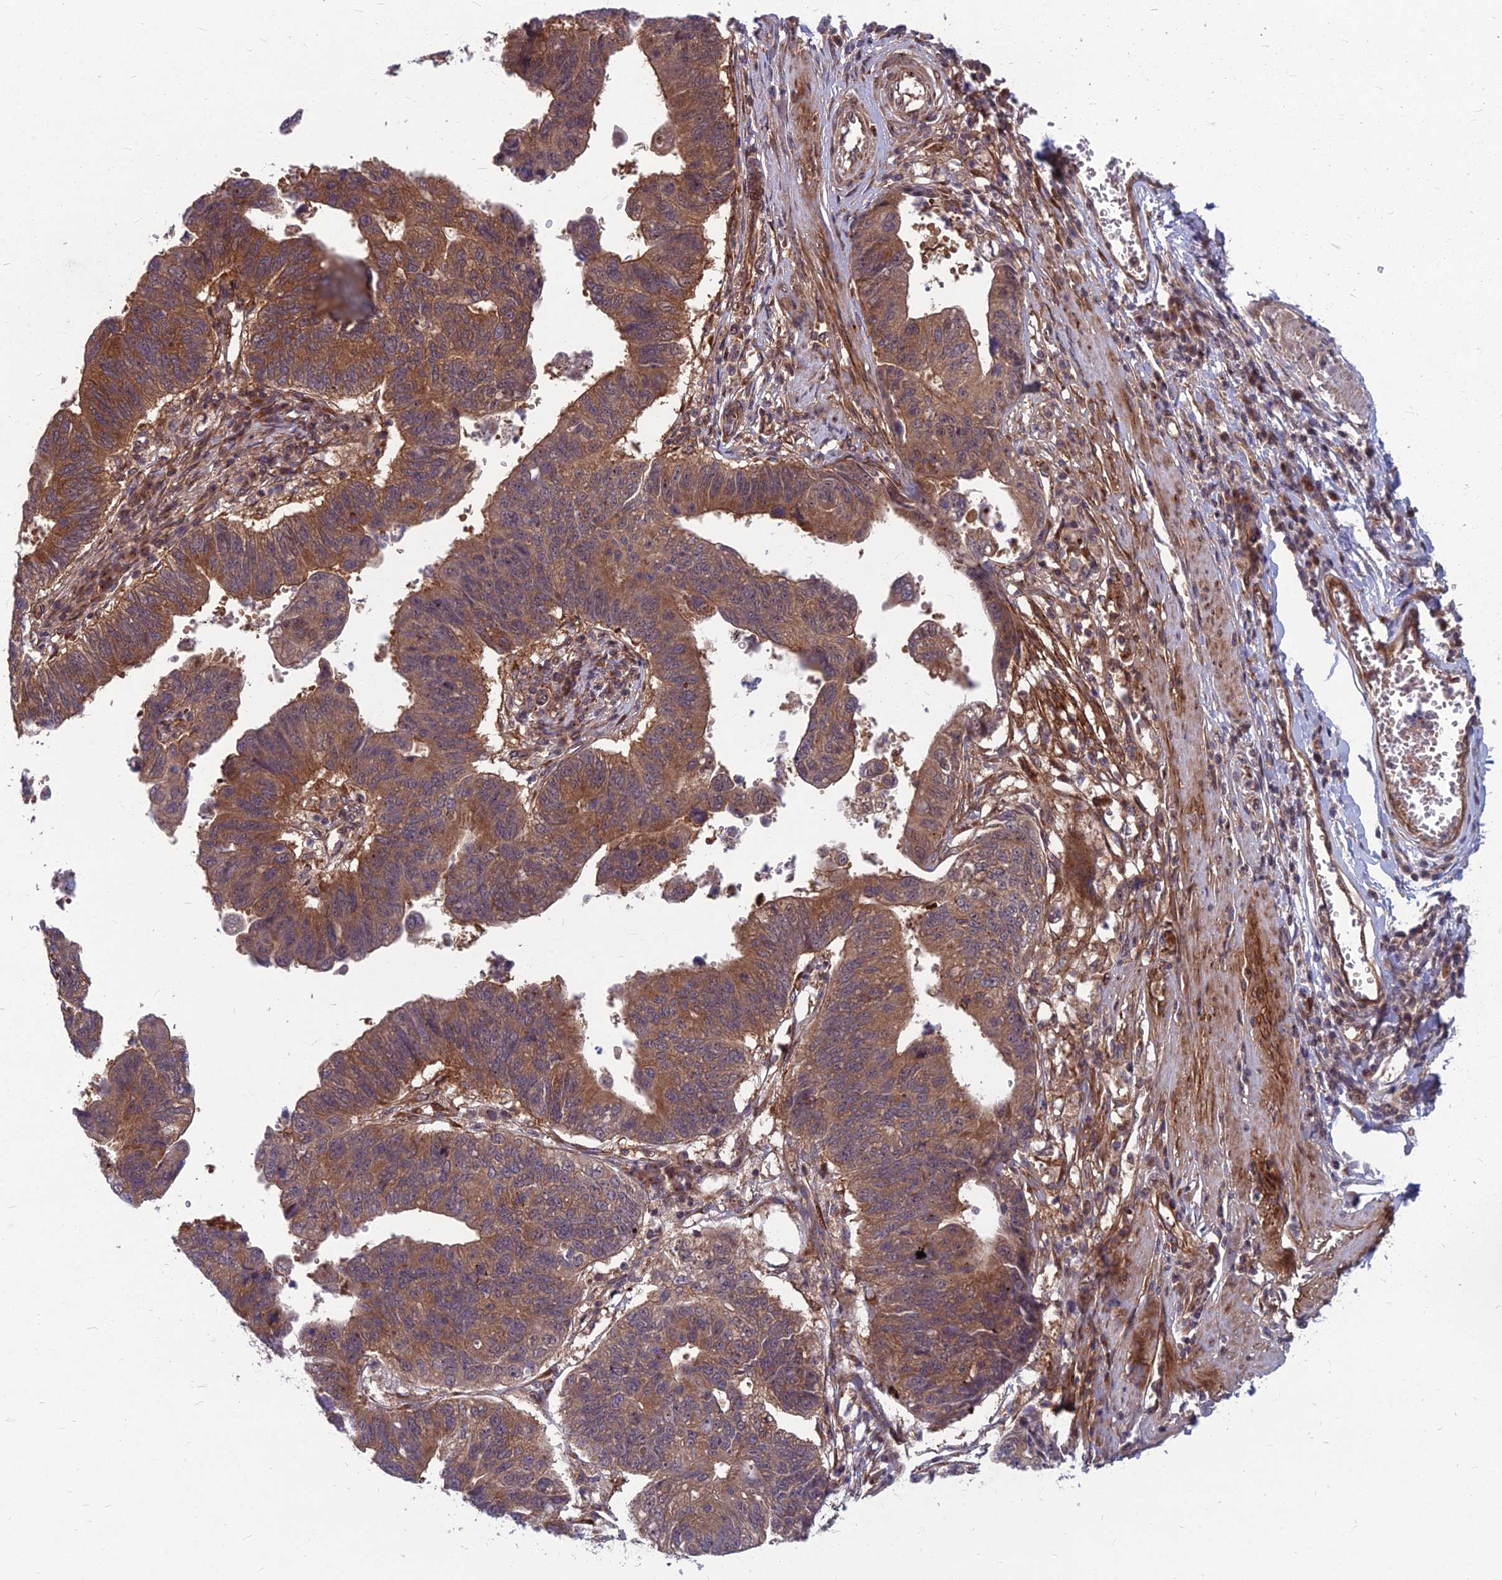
{"staining": {"intensity": "moderate", "quantity": ">75%", "location": "cytoplasmic/membranous"}, "tissue": "stomach cancer", "cell_type": "Tumor cells", "image_type": "cancer", "snomed": [{"axis": "morphology", "description": "Adenocarcinoma, NOS"}, {"axis": "topography", "description": "Stomach"}], "caption": "This photomicrograph shows immunohistochemistry (IHC) staining of adenocarcinoma (stomach), with medium moderate cytoplasmic/membranous staining in approximately >75% of tumor cells.", "gene": "MFSD8", "patient": {"sex": "male", "age": 59}}